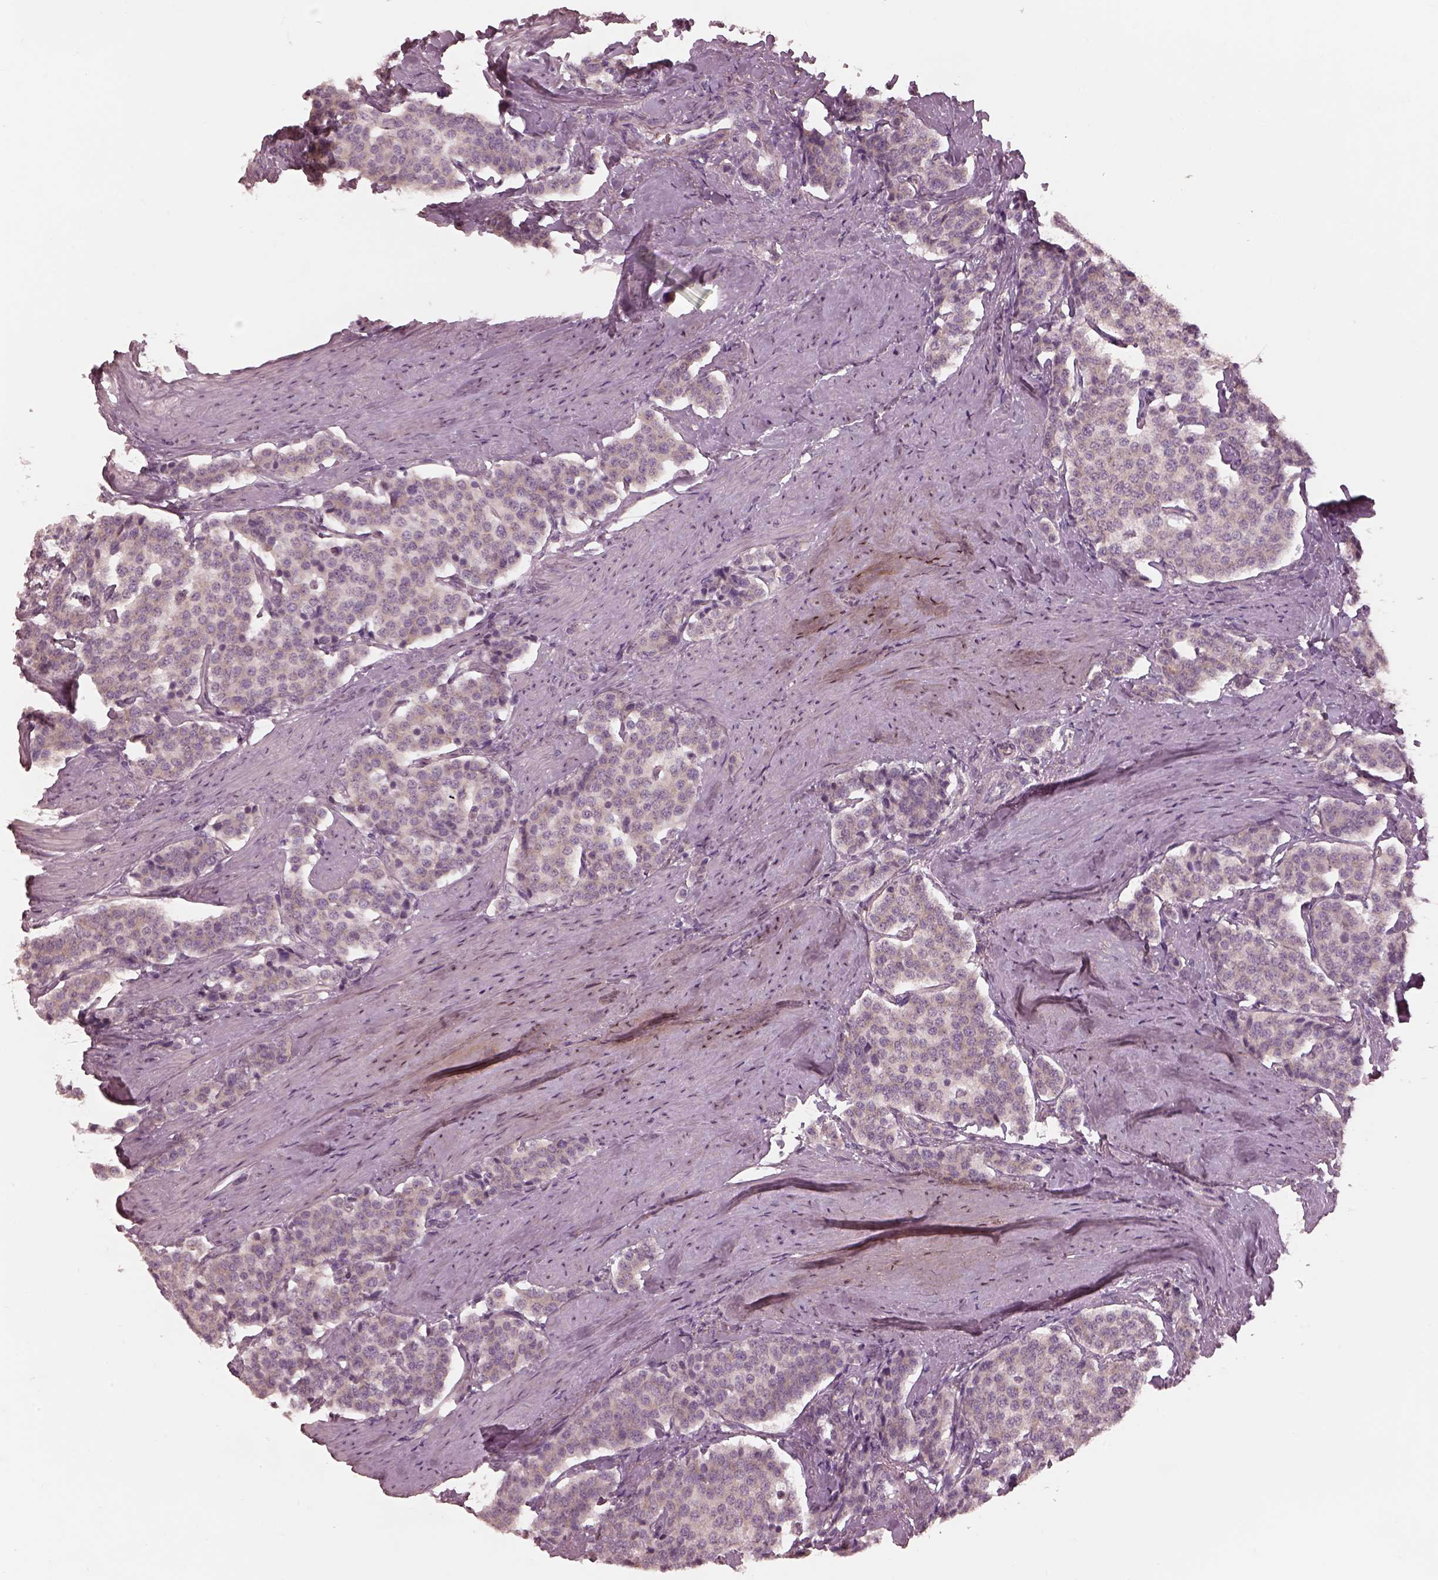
{"staining": {"intensity": "weak", "quantity": ">75%", "location": "cytoplasmic/membranous"}, "tissue": "carcinoid", "cell_type": "Tumor cells", "image_type": "cancer", "snomed": [{"axis": "morphology", "description": "Carcinoid, malignant, NOS"}, {"axis": "topography", "description": "Small intestine"}], "caption": "This histopathology image reveals immunohistochemistry staining of human malignant carcinoid, with low weak cytoplasmic/membranous positivity in about >75% of tumor cells.", "gene": "PRKACG", "patient": {"sex": "female", "age": 58}}